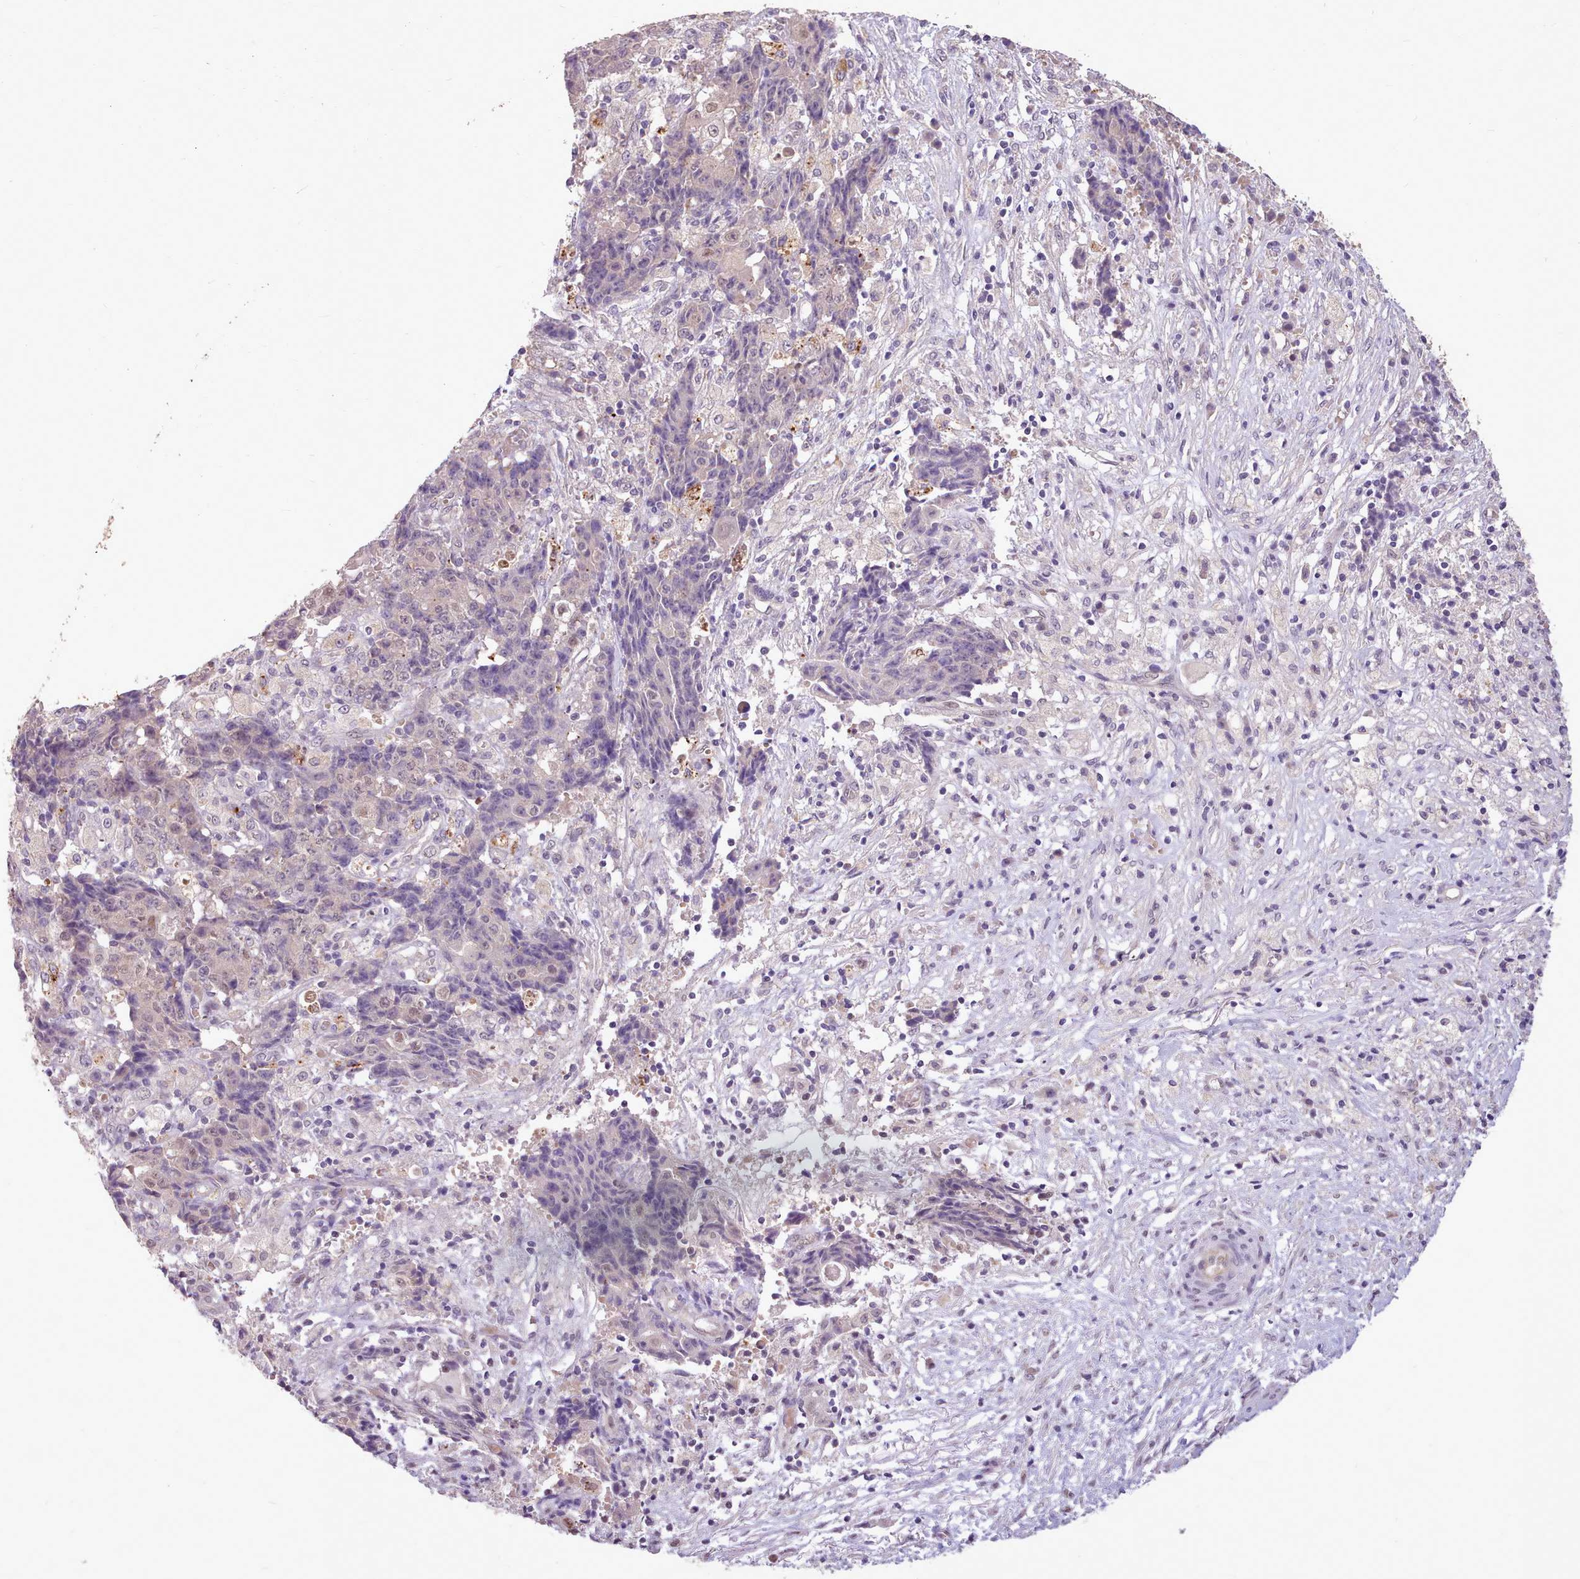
{"staining": {"intensity": "negative", "quantity": "none", "location": "none"}, "tissue": "ovarian cancer", "cell_type": "Tumor cells", "image_type": "cancer", "snomed": [{"axis": "morphology", "description": "Carcinoma, endometroid"}, {"axis": "topography", "description": "Ovary"}], "caption": "A high-resolution micrograph shows immunohistochemistry staining of ovarian endometroid carcinoma, which shows no significant expression in tumor cells. (DAB immunohistochemistry, high magnification).", "gene": "ZNF607", "patient": {"sex": "female", "age": 42}}